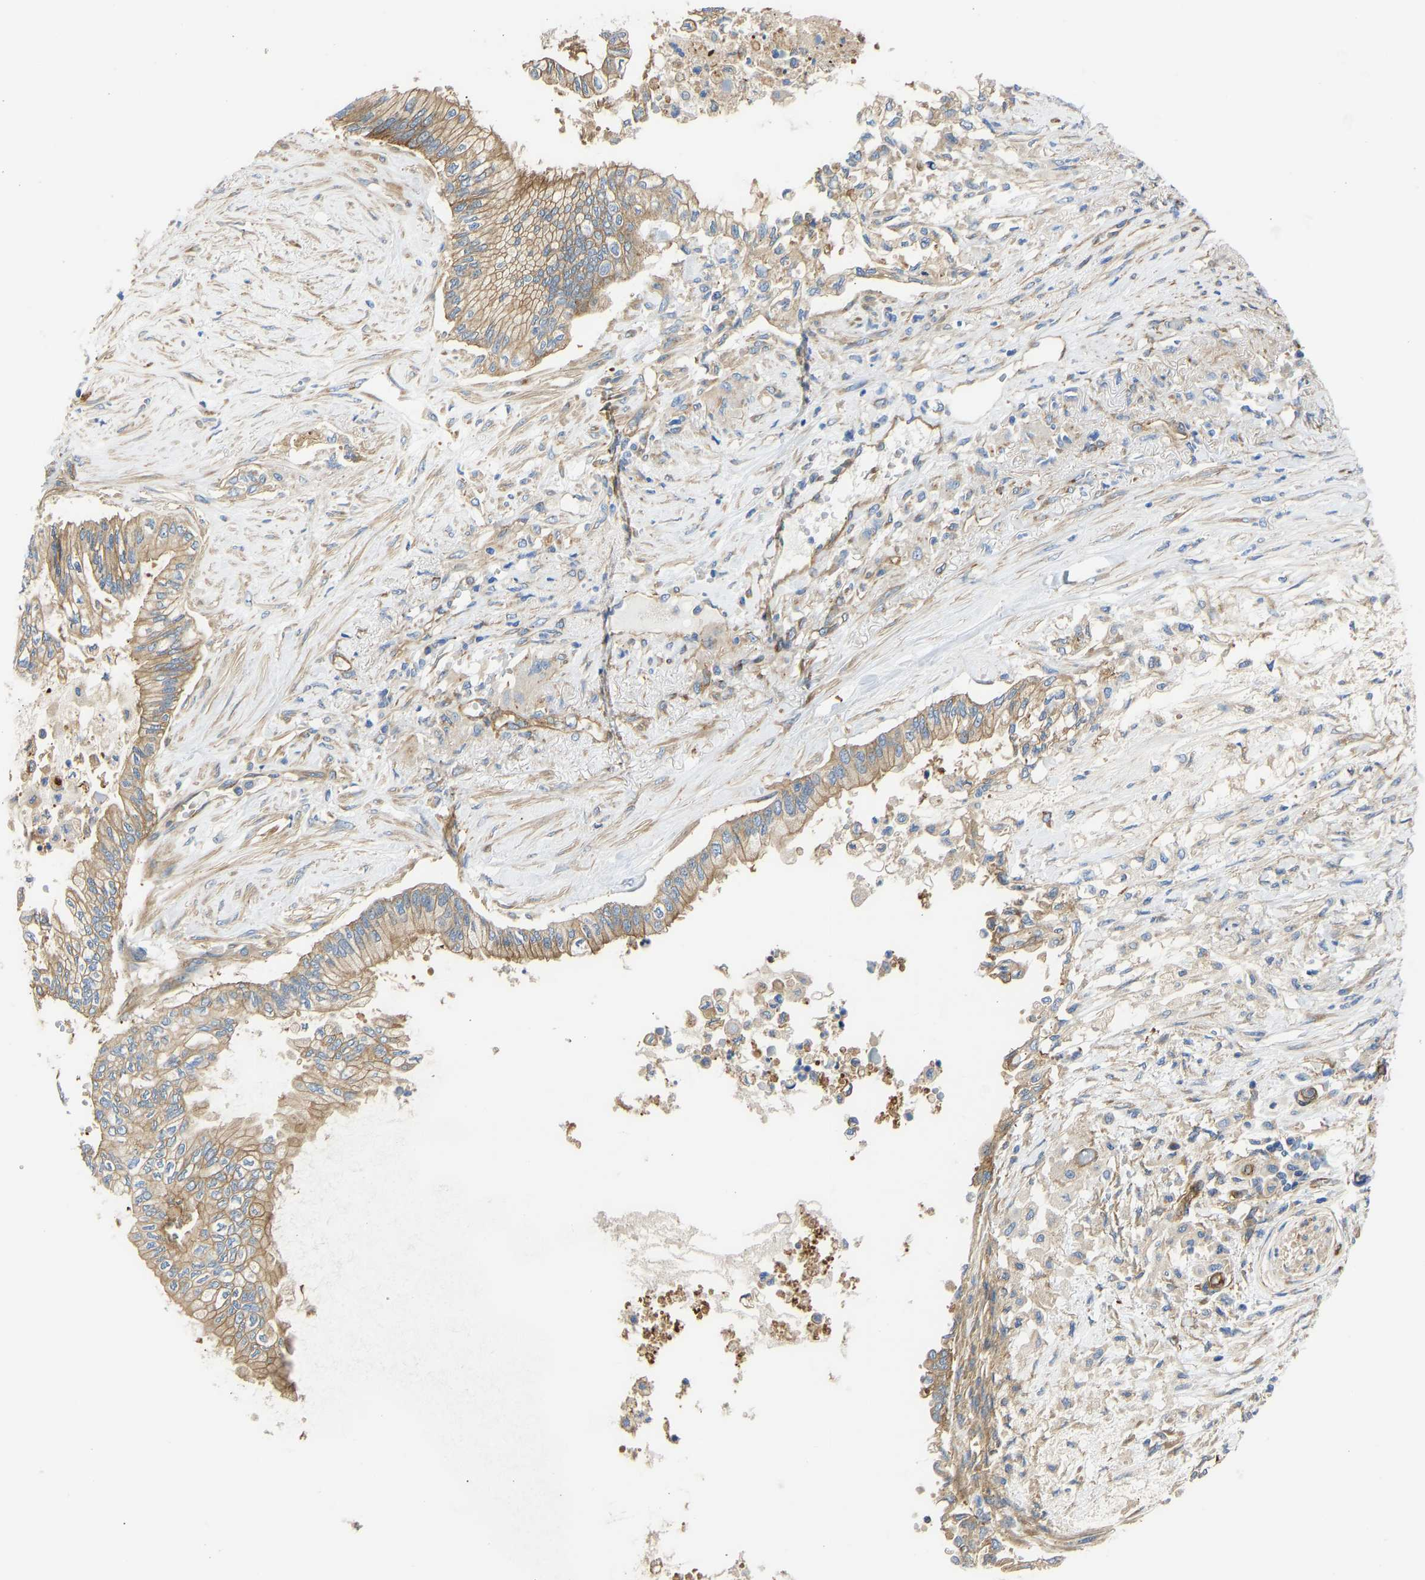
{"staining": {"intensity": "moderate", "quantity": ">75%", "location": "cytoplasmic/membranous"}, "tissue": "pancreatic cancer", "cell_type": "Tumor cells", "image_type": "cancer", "snomed": [{"axis": "morphology", "description": "Normal tissue, NOS"}, {"axis": "morphology", "description": "Adenocarcinoma, NOS"}, {"axis": "topography", "description": "Pancreas"}, {"axis": "topography", "description": "Duodenum"}], "caption": "About >75% of tumor cells in adenocarcinoma (pancreatic) display moderate cytoplasmic/membranous protein expression as visualized by brown immunohistochemical staining.", "gene": "MYO1C", "patient": {"sex": "female", "age": 60}}